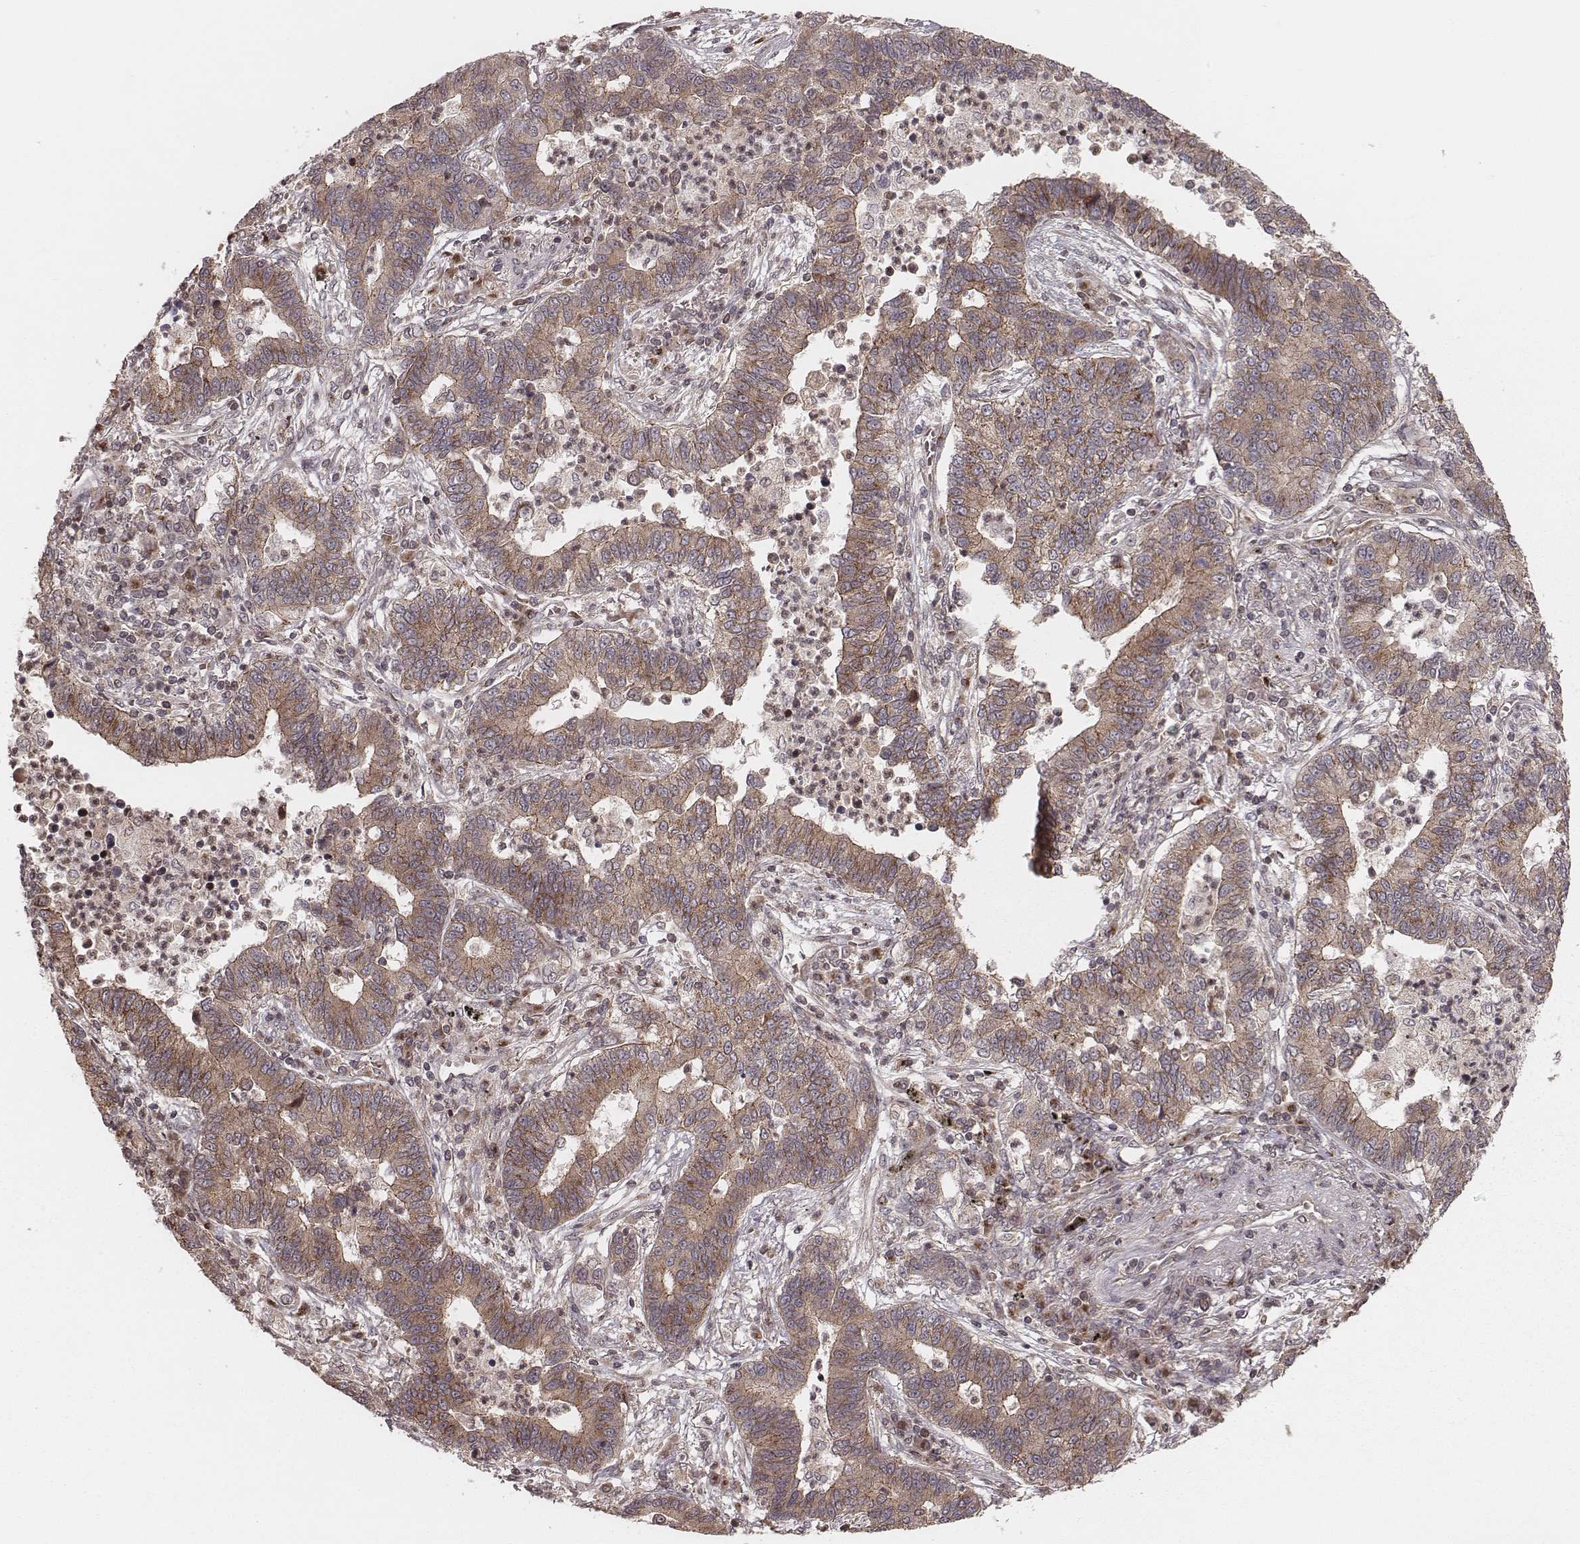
{"staining": {"intensity": "moderate", "quantity": ">75%", "location": "cytoplasmic/membranous"}, "tissue": "lung cancer", "cell_type": "Tumor cells", "image_type": "cancer", "snomed": [{"axis": "morphology", "description": "Adenocarcinoma, NOS"}, {"axis": "topography", "description": "Lung"}], "caption": "Protein expression analysis of human lung cancer (adenocarcinoma) reveals moderate cytoplasmic/membranous positivity in about >75% of tumor cells.", "gene": "MYO19", "patient": {"sex": "female", "age": 57}}